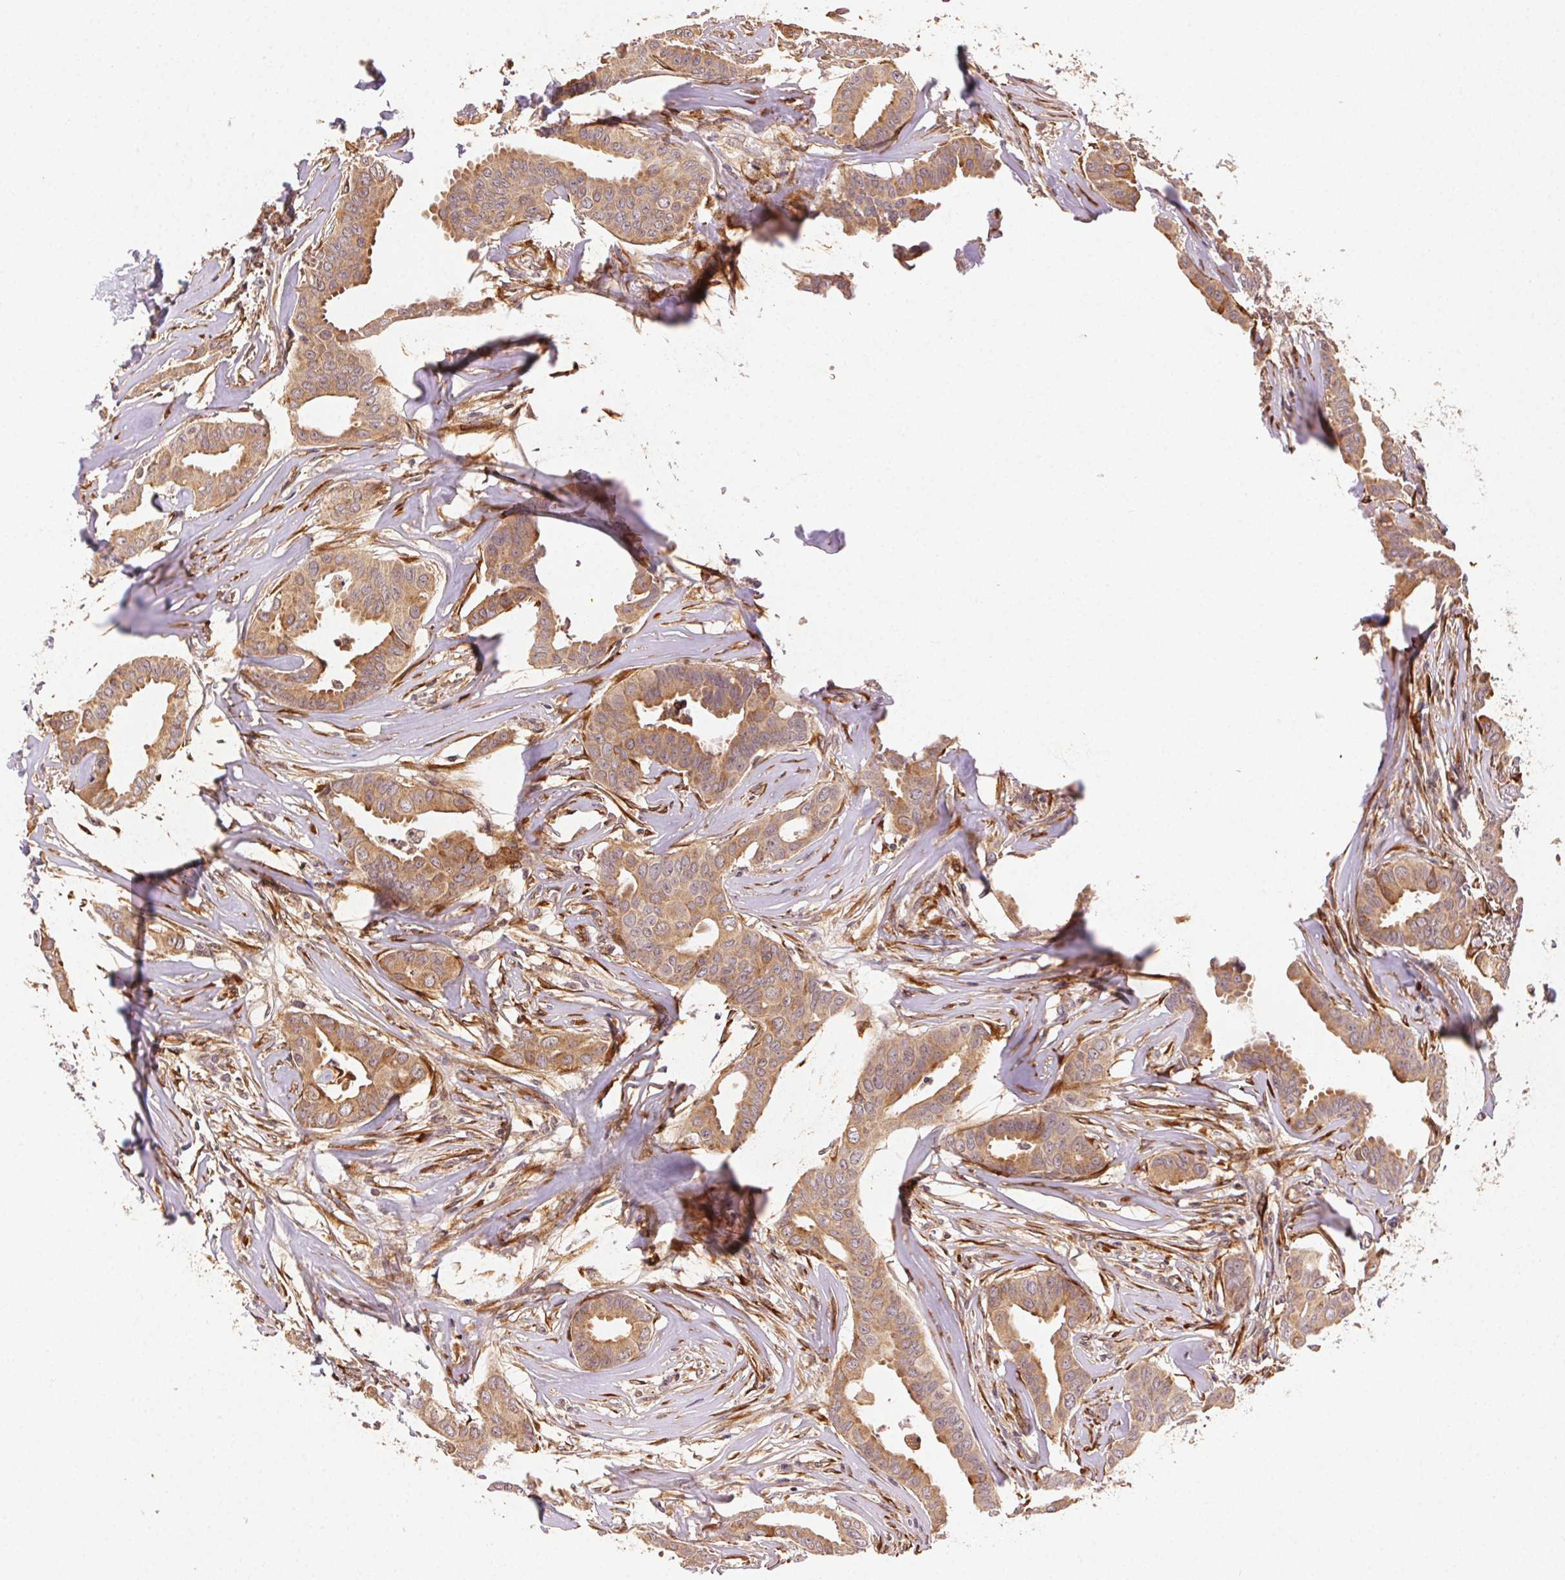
{"staining": {"intensity": "moderate", "quantity": ">75%", "location": "cytoplasmic/membranous"}, "tissue": "breast cancer", "cell_type": "Tumor cells", "image_type": "cancer", "snomed": [{"axis": "morphology", "description": "Duct carcinoma"}, {"axis": "topography", "description": "Breast"}], "caption": "Immunohistochemistry (IHC) staining of breast infiltrating ductal carcinoma, which exhibits medium levels of moderate cytoplasmic/membranous staining in about >75% of tumor cells indicating moderate cytoplasmic/membranous protein staining. The staining was performed using DAB (brown) for protein detection and nuclei were counterstained in hematoxylin (blue).", "gene": "KLHL15", "patient": {"sex": "female", "age": 45}}